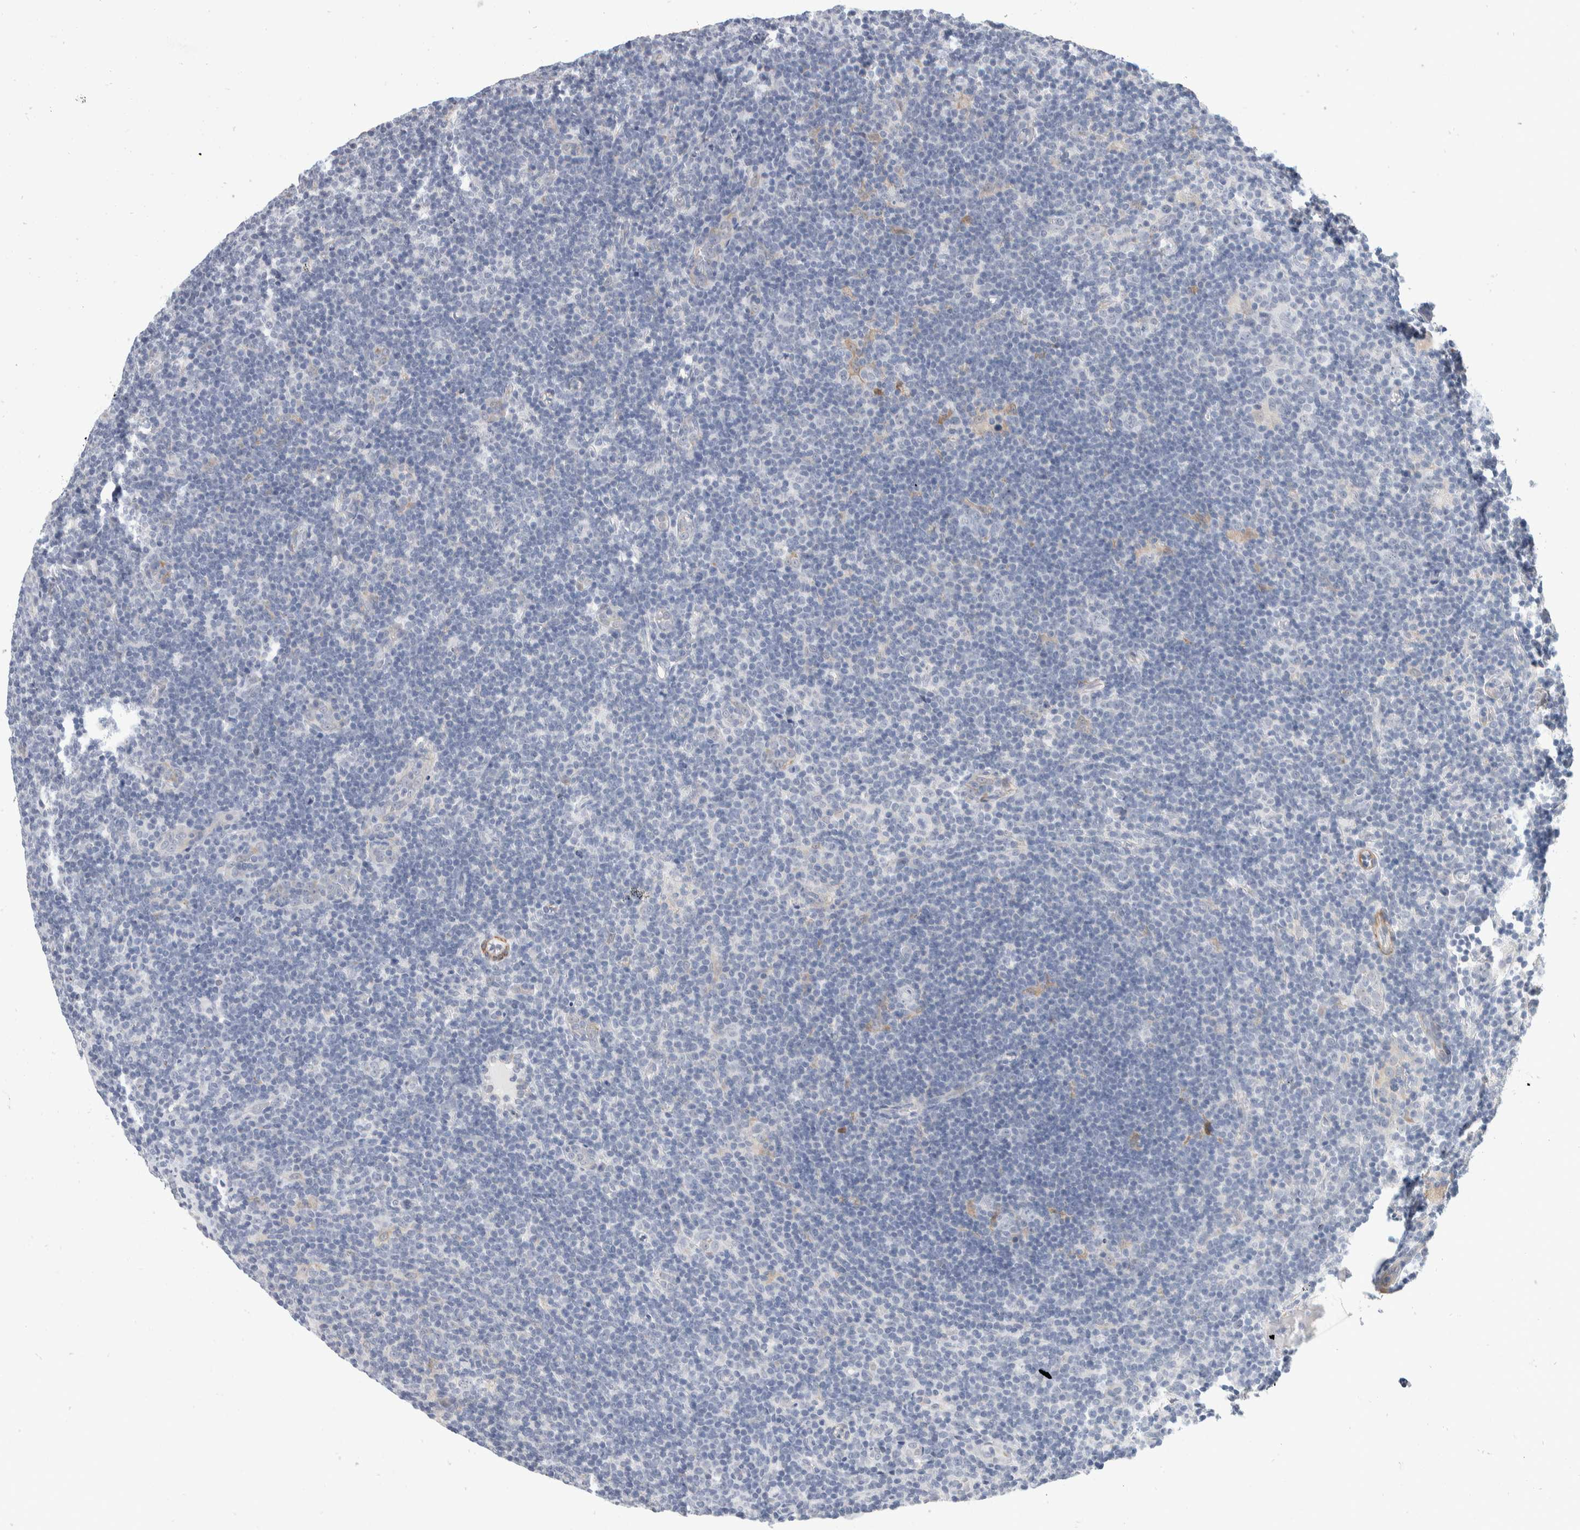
{"staining": {"intensity": "negative", "quantity": "none", "location": "none"}, "tissue": "lymphoma", "cell_type": "Tumor cells", "image_type": "cancer", "snomed": [{"axis": "morphology", "description": "Hodgkin's disease, NOS"}, {"axis": "topography", "description": "Lymph node"}], "caption": "Immunohistochemical staining of Hodgkin's disease reveals no significant positivity in tumor cells.", "gene": "CATSPERD", "patient": {"sex": "female", "age": 57}}